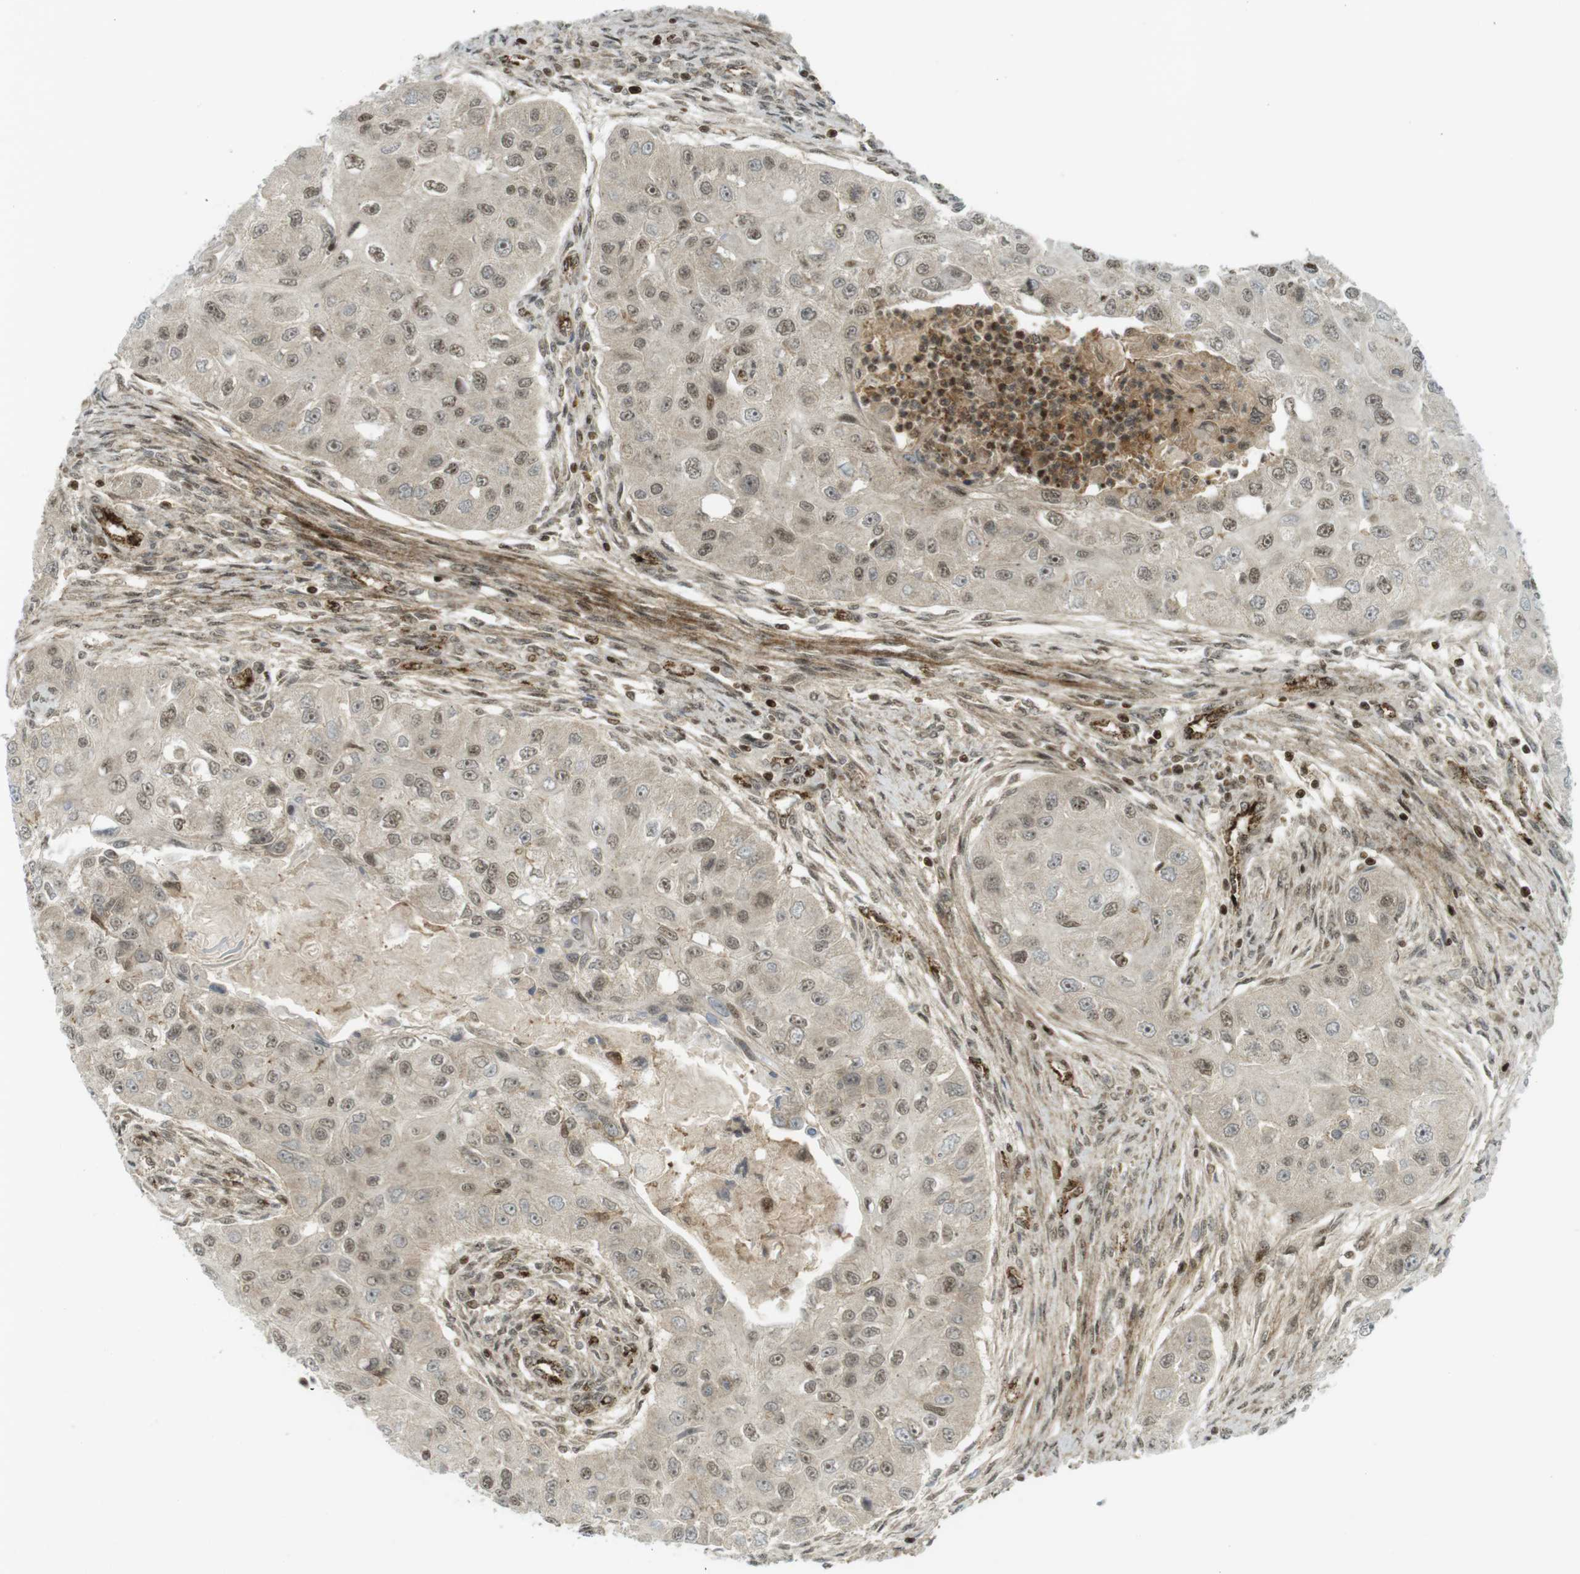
{"staining": {"intensity": "weak", "quantity": ">75%", "location": "cytoplasmic/membranous,nuclear"}, "tissue": "head and neck cancer", "cell_type": "Tumor cells", "image_type": "cancer", "snomed": [{"axis": "morphology", "description": "Normal tissue, NOS"}, {"axis": "morphology", "description": "Squamous cell carcinoma, NOS"}, {"axis": "topography", "description": "Skeletal muscle"}, {"axis": "topography", "description": "Head-Neck"}], "caption": "Head and neck cancer stained with DAB IHC displays low levels of weak cytoplasmic/membranous and nuclear staining in about >75% of tumor cells.", "gene": "PPP1R13B", "patient": {"sex": "male", "age": 51}}